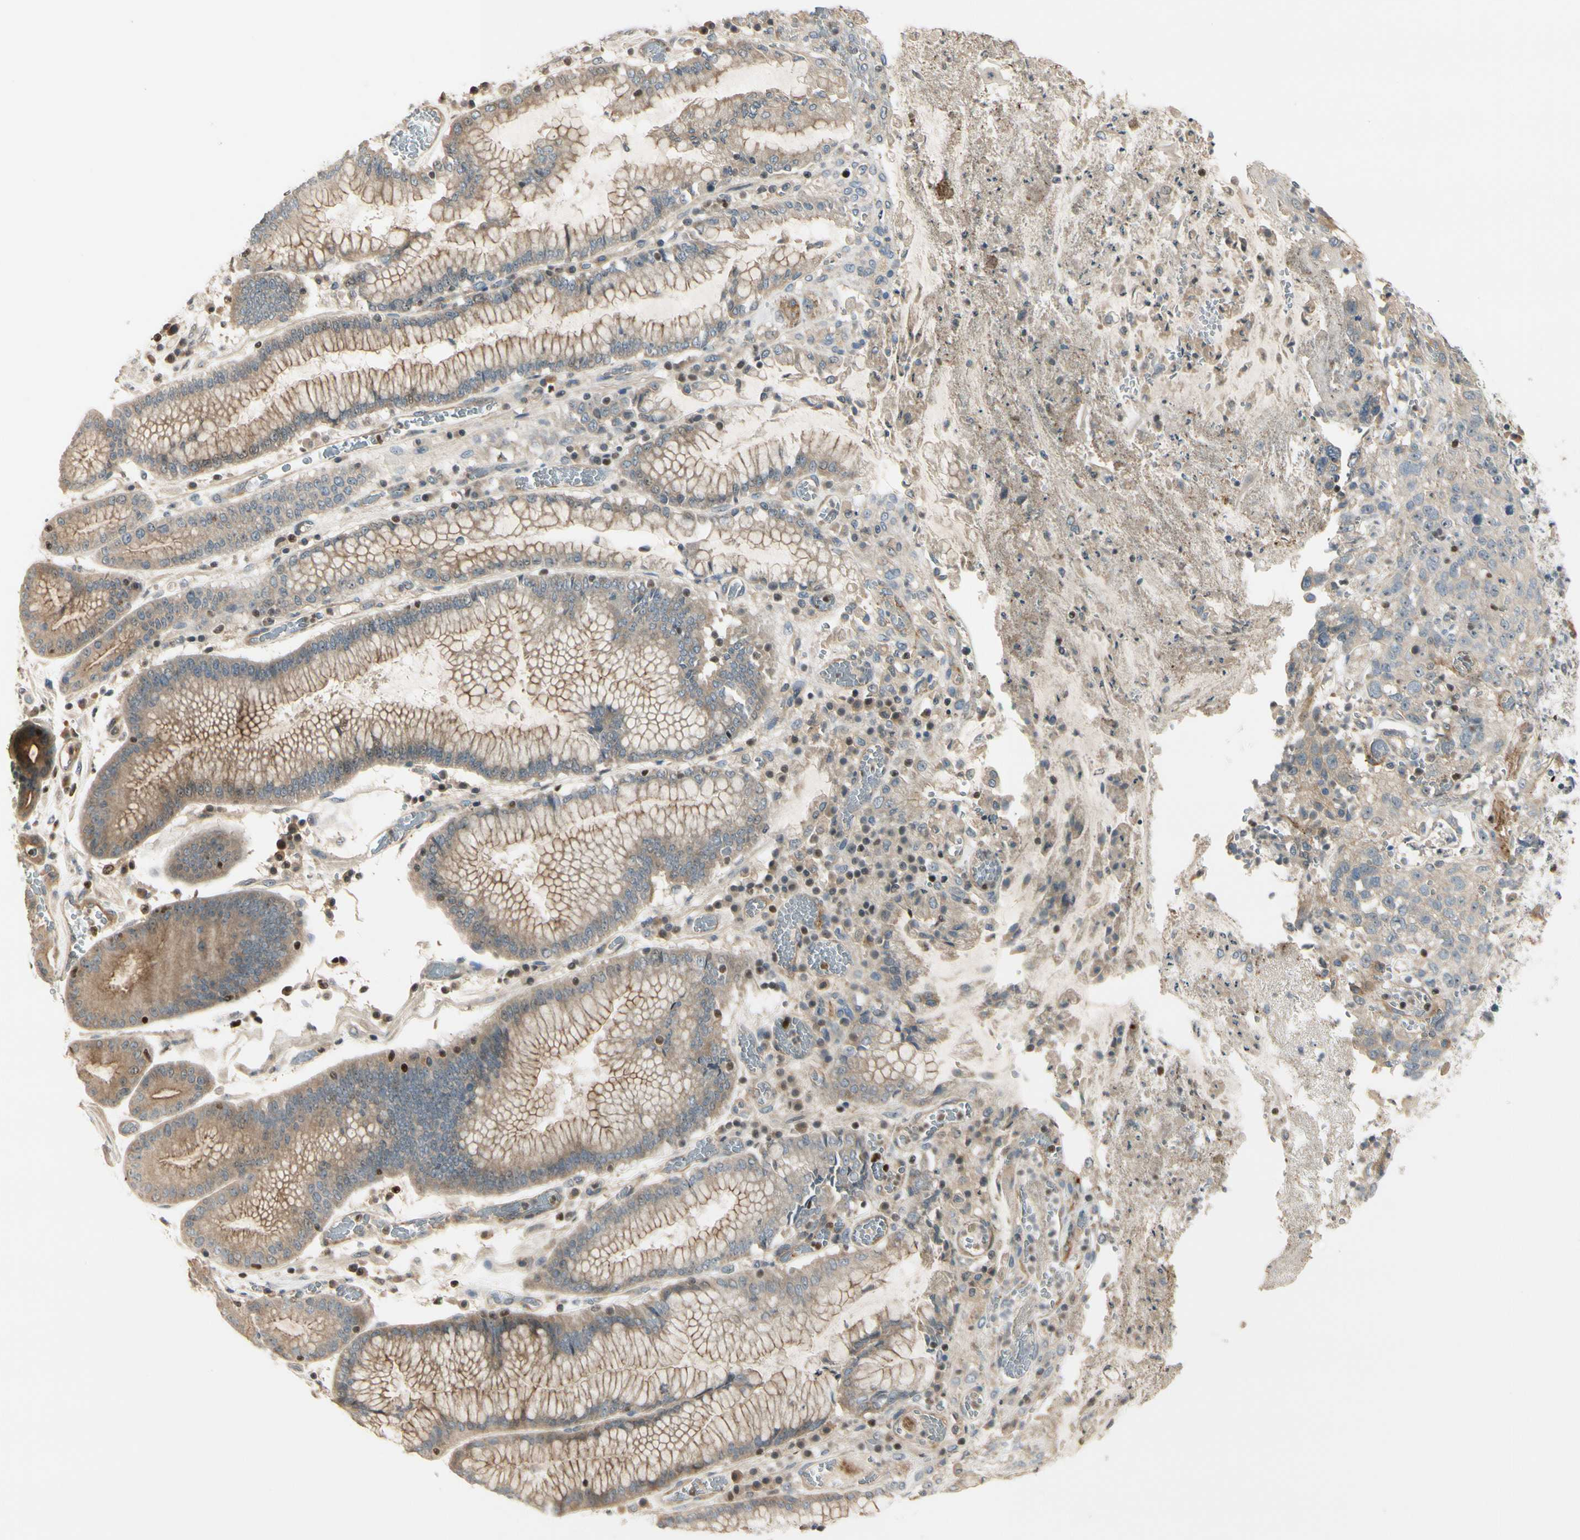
{"staining": {"intensity": "weak", "quantity": ">75%", "location": "cytoplasmic/membranous"}, "tissue": "stomach cancer", "cell_type": "Tumor cells", "image_type": "cancer", "snomed": [{"axis": "morphology", "description": "Normal tissue, NOS"}, {"axis": "morphology", "description": "Adenocarcinoma, NOS"}, {"axis": "topography", "description": "Stomach"}], "caption": "Stomach cancer (adenocarcinoma) was stained to show a protein in brown. There is low levels of weak cytoplasmic/membranous positivity in approximately >75% of tumor cells. (DAB IHC, brown staining for protein, blue staining for nuclei).", "gene": "NFYA", "patient": {"sex": "male", "age": 48}}